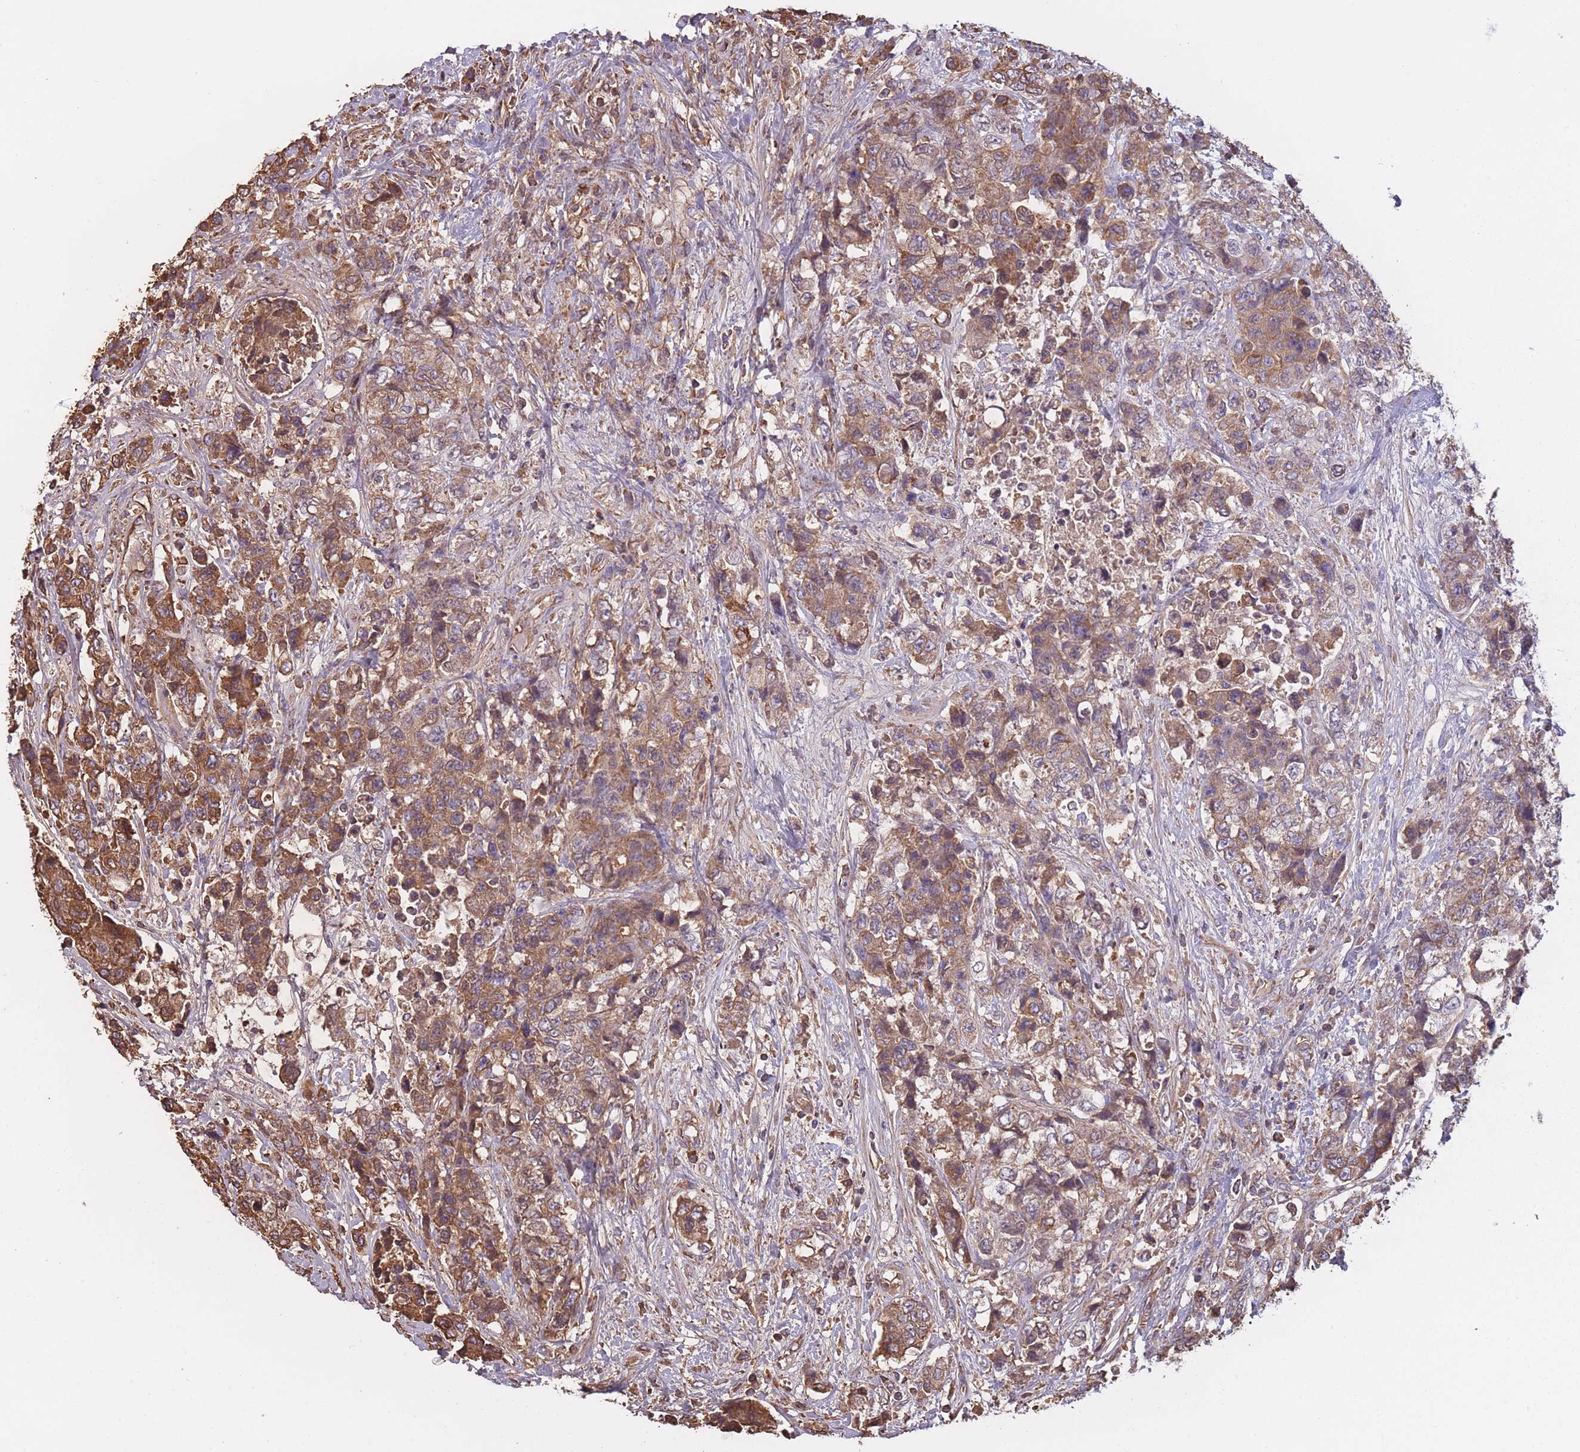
{"staining": {"intensity": "moderate", "quantity": ">75%", "location": "cytoplasmic/membranous"}, "tissue": "urothelial cancer", "cell_type": "Tumor cells", "image_type": "cancer", "snomed": [{"axis": "morphology", "description": "Urothelial carcinoma, High grade"}, {"axis": "topography", "description": "Urinary bladder"}], "caption": "About >75% of tumor cells in high-grade urothelial carcinoma show moderate cytoplasmic/membranous protein expression as visualized by brown immunohistochemical staining.", "gene": "KAT2A", "patient": {"sex": "female", "age": 78}}